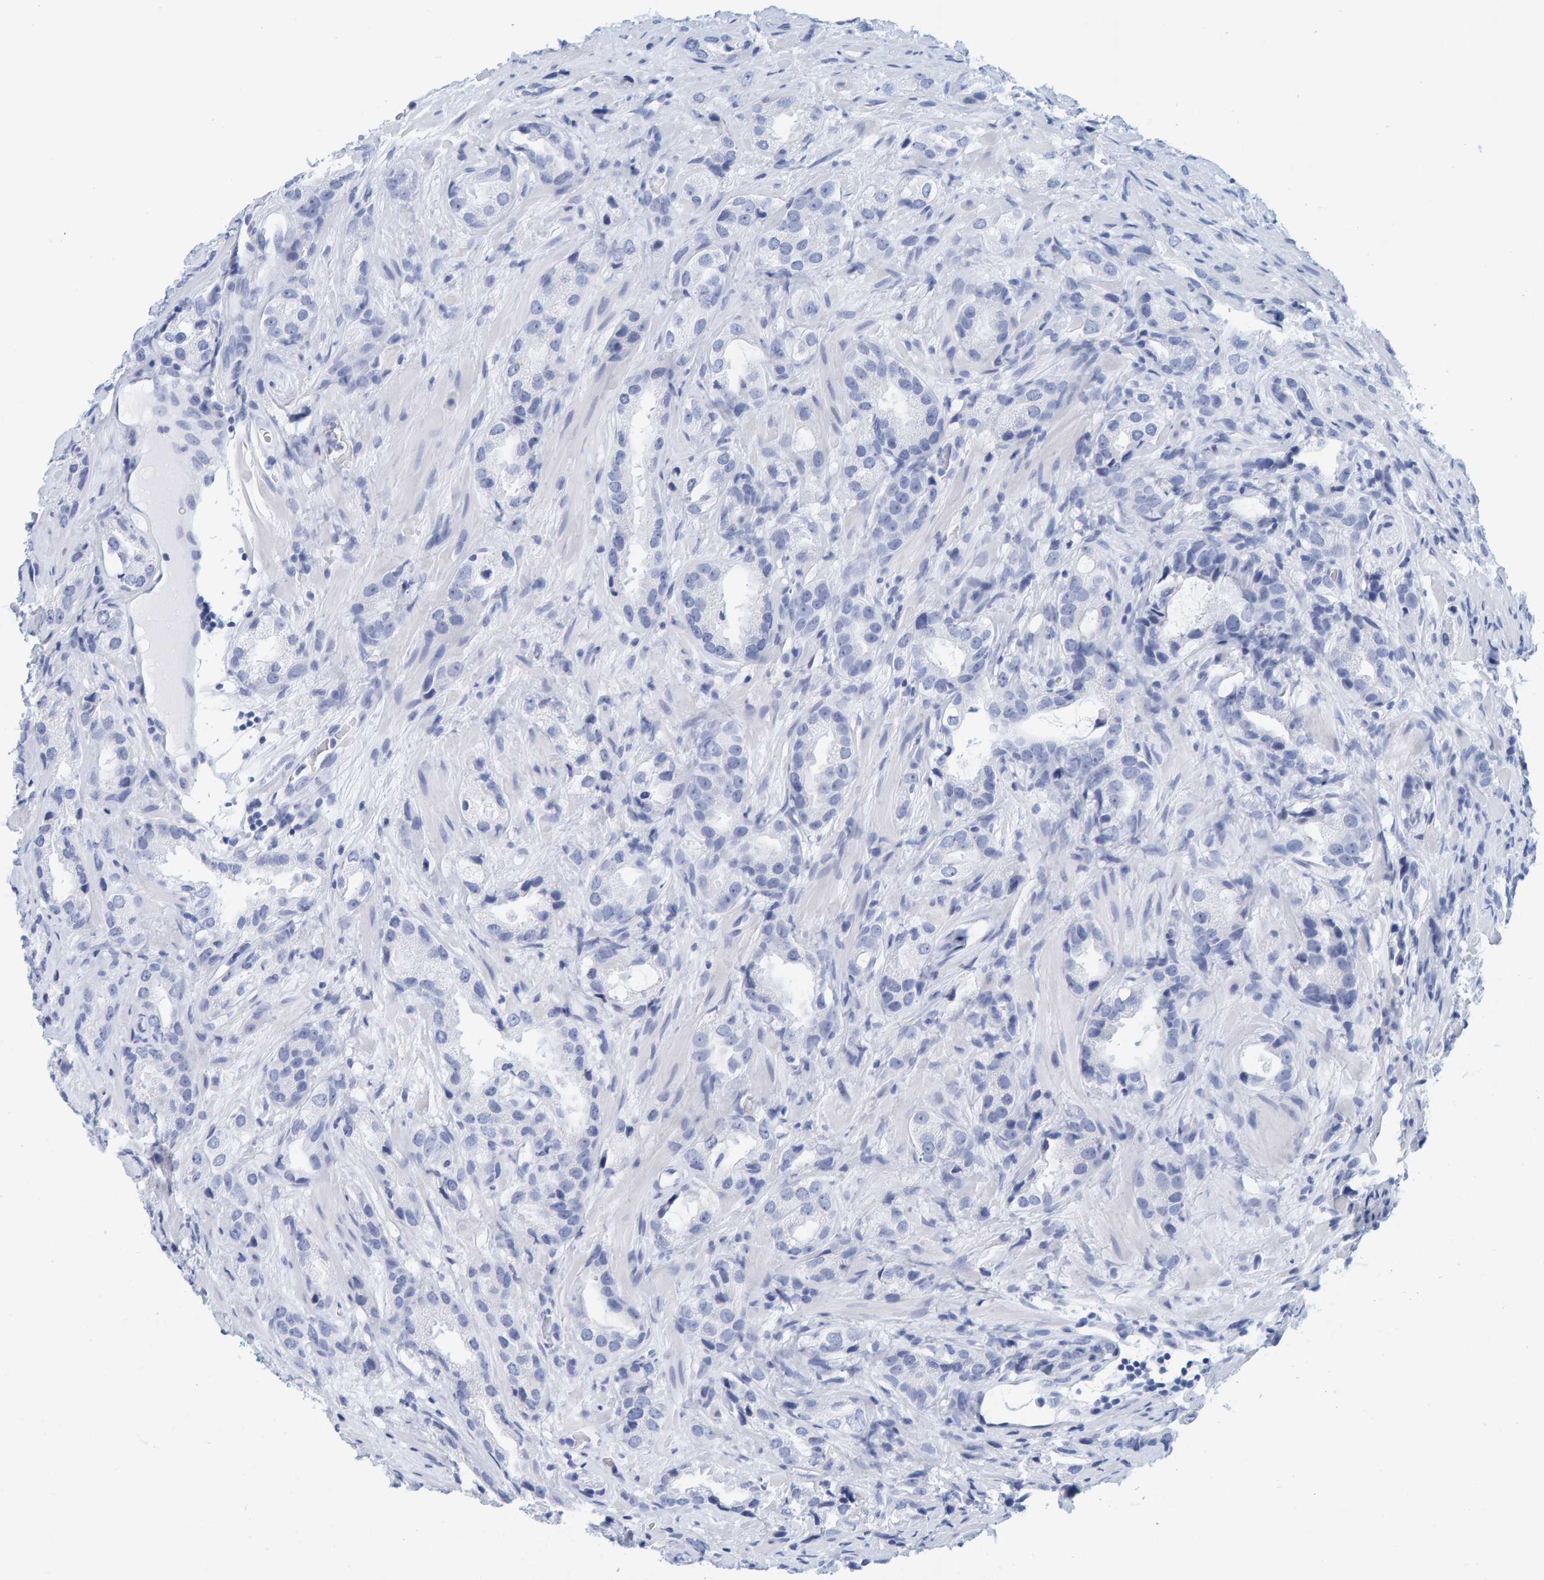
{"staining": {"intensity": "negative", "quantity": "none", "location": "none"}, "tissue": "prostate cancer", "cell_type": "Tumor cells", "image_type": "cancer", "snomed": [{"axis": "morphology", "description": "Adenocarcinoma, High grade"}, {"axis": "topography", "description": "Prostate"}], "caption": "This is an IHC micrograph of human prostate cancer. There is no positivity in tumor cells.", "gene": "SFTPC", "patient": {"sex": "male", "age": 63}}